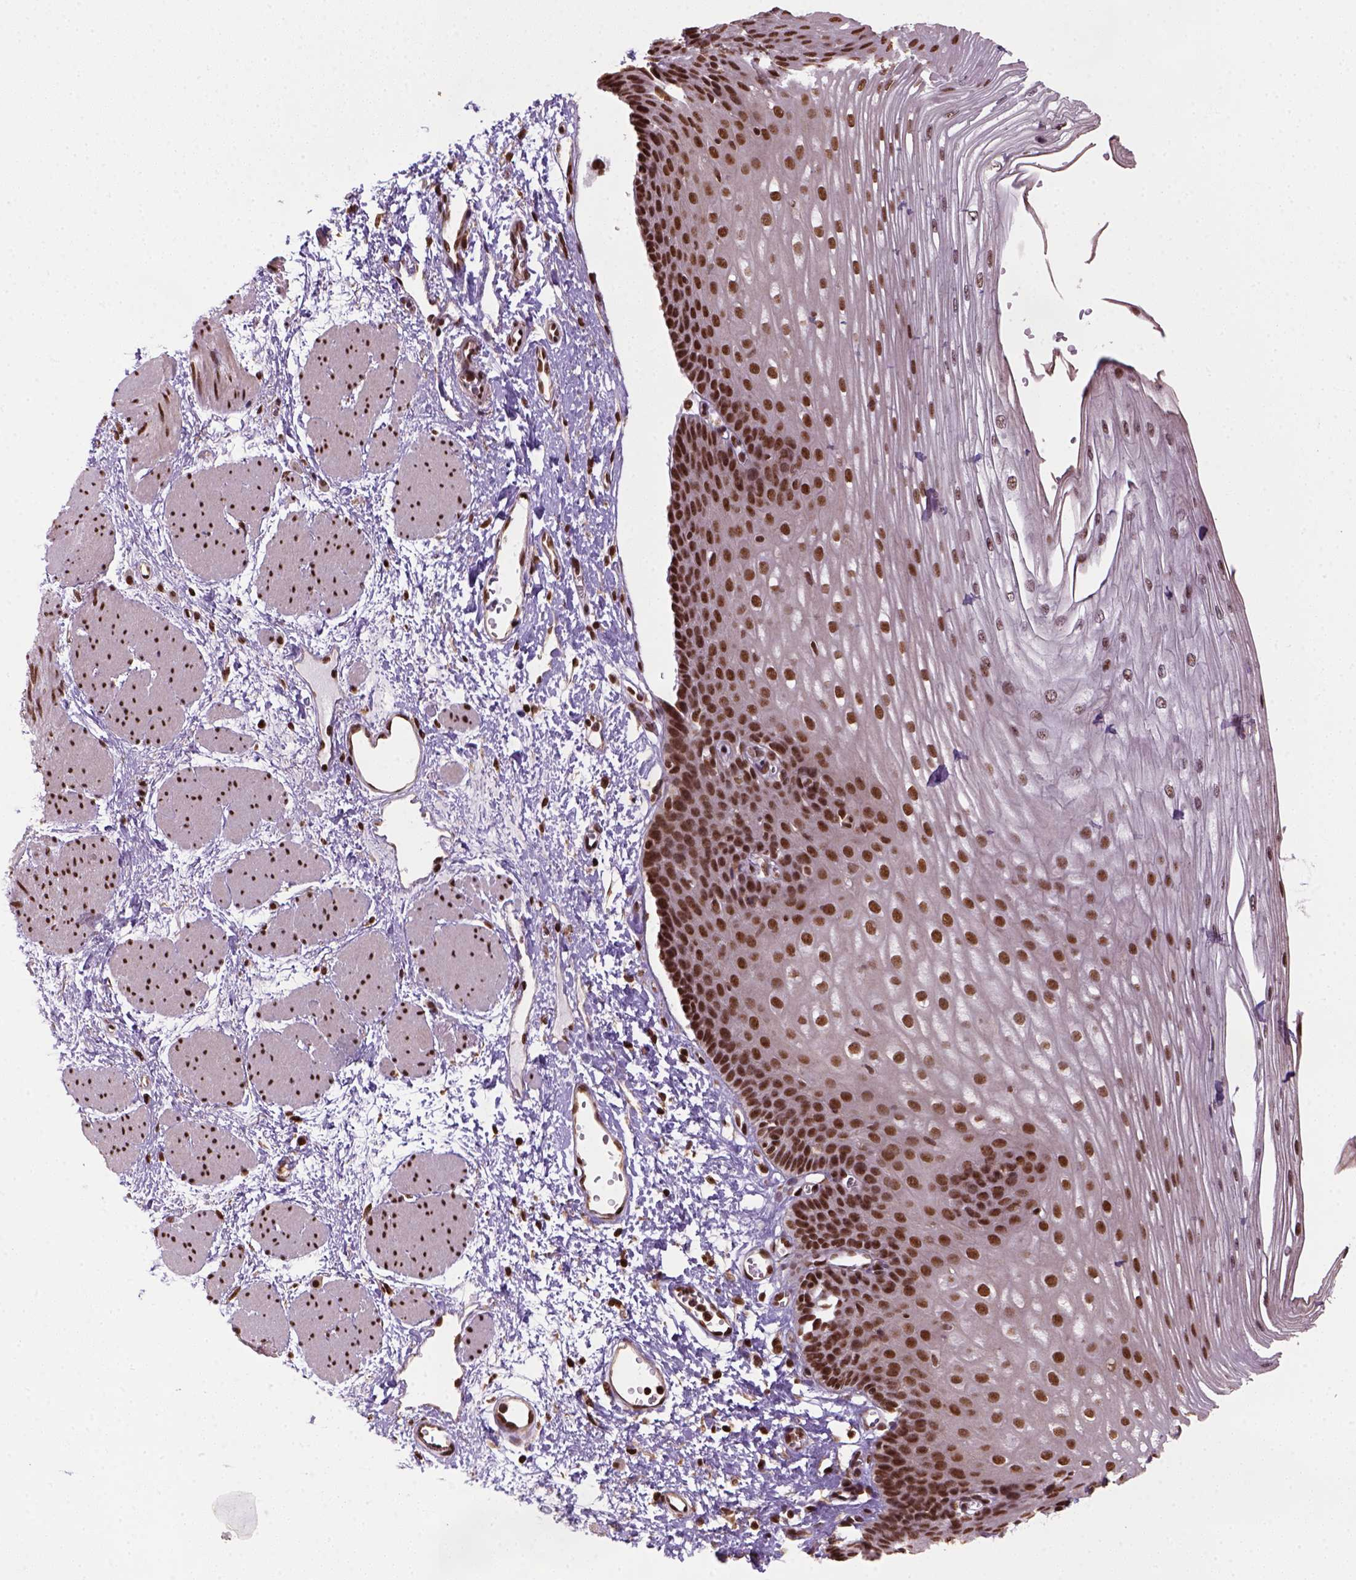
{"staining": {"intensity": "strong", "quantity": ">75%", "location": "nuclear"}, "tissue": "esophagus", "cell_type": "Squamous epithelial cells", "image_type": "normal", "snomed": [{"axis": "morphology", "description": "Normal tissue, NOS"}, {"axis": "topography", "description": "Esophagus"}], "caption": "Protein staining demonstrates strong nuclear expression in about >75% of squamous epithelial cells in unremarkable esophagus.", "gene": "CCAR1", "patient": {"sex": "male", "age": 62}}